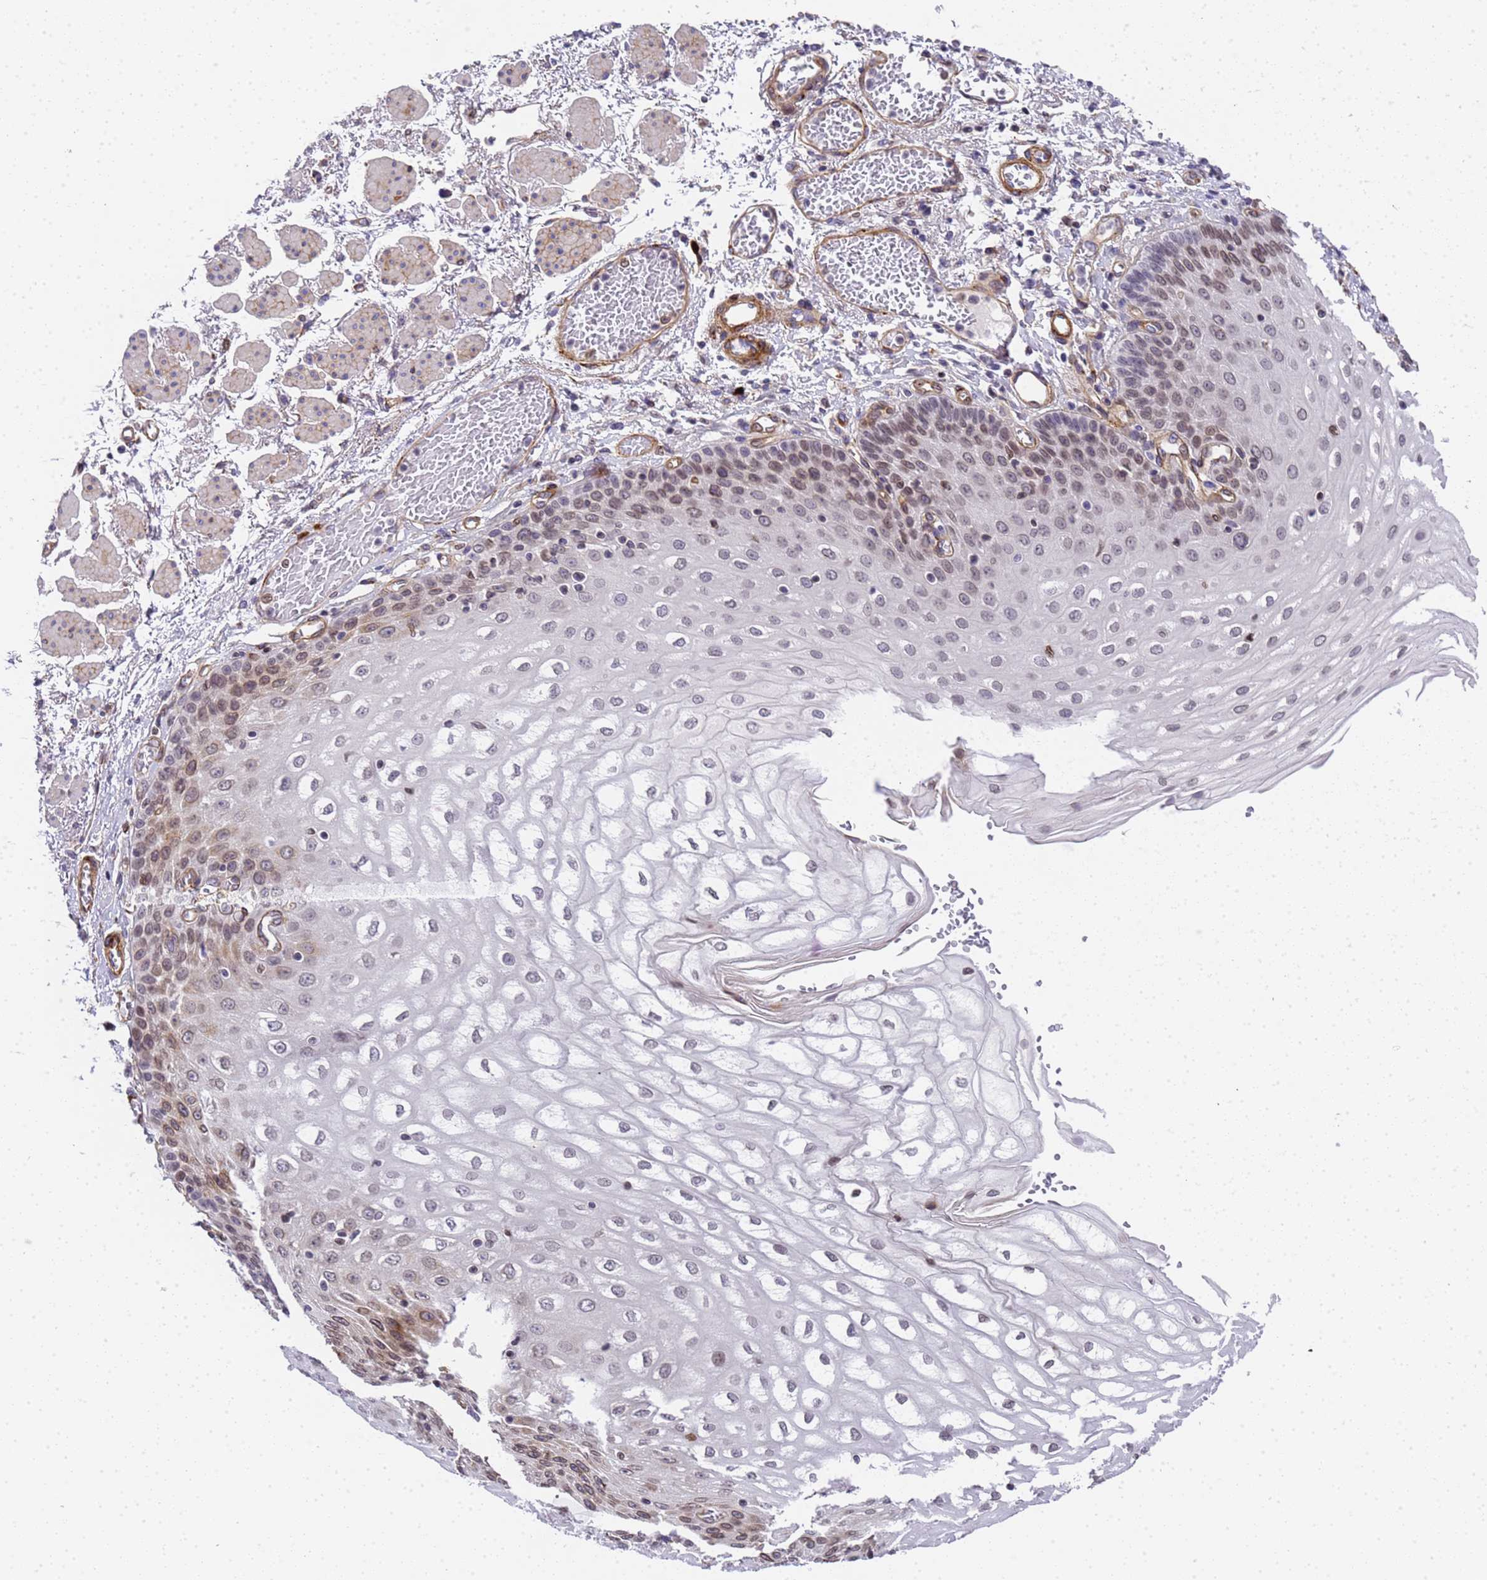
{"staining": {"intensity": "moderate", "quantity": "<25%", "location": "nuclear"}, "tissue": "esophagus", "cell_type": "Squamous epithelial cells", "image_type": "normal", "snomed": [{"axis": "morphology", "description": "Normal tissue, NOS"}, {"axis": "topography", "description": "Esophagus"}], "caption": "Unremarkable esophagus demonstrates moderate nuclear staining in about <25% of squamous epithelial cells The staining is performed using DAB (3,3'-diaminobenzidine) brown chromogen to label protein expression. The nuclei are counter-stained blue using hematoxylin..", "gene": "IGFBP7", "patient": {"sex": "male", "age": 81}}